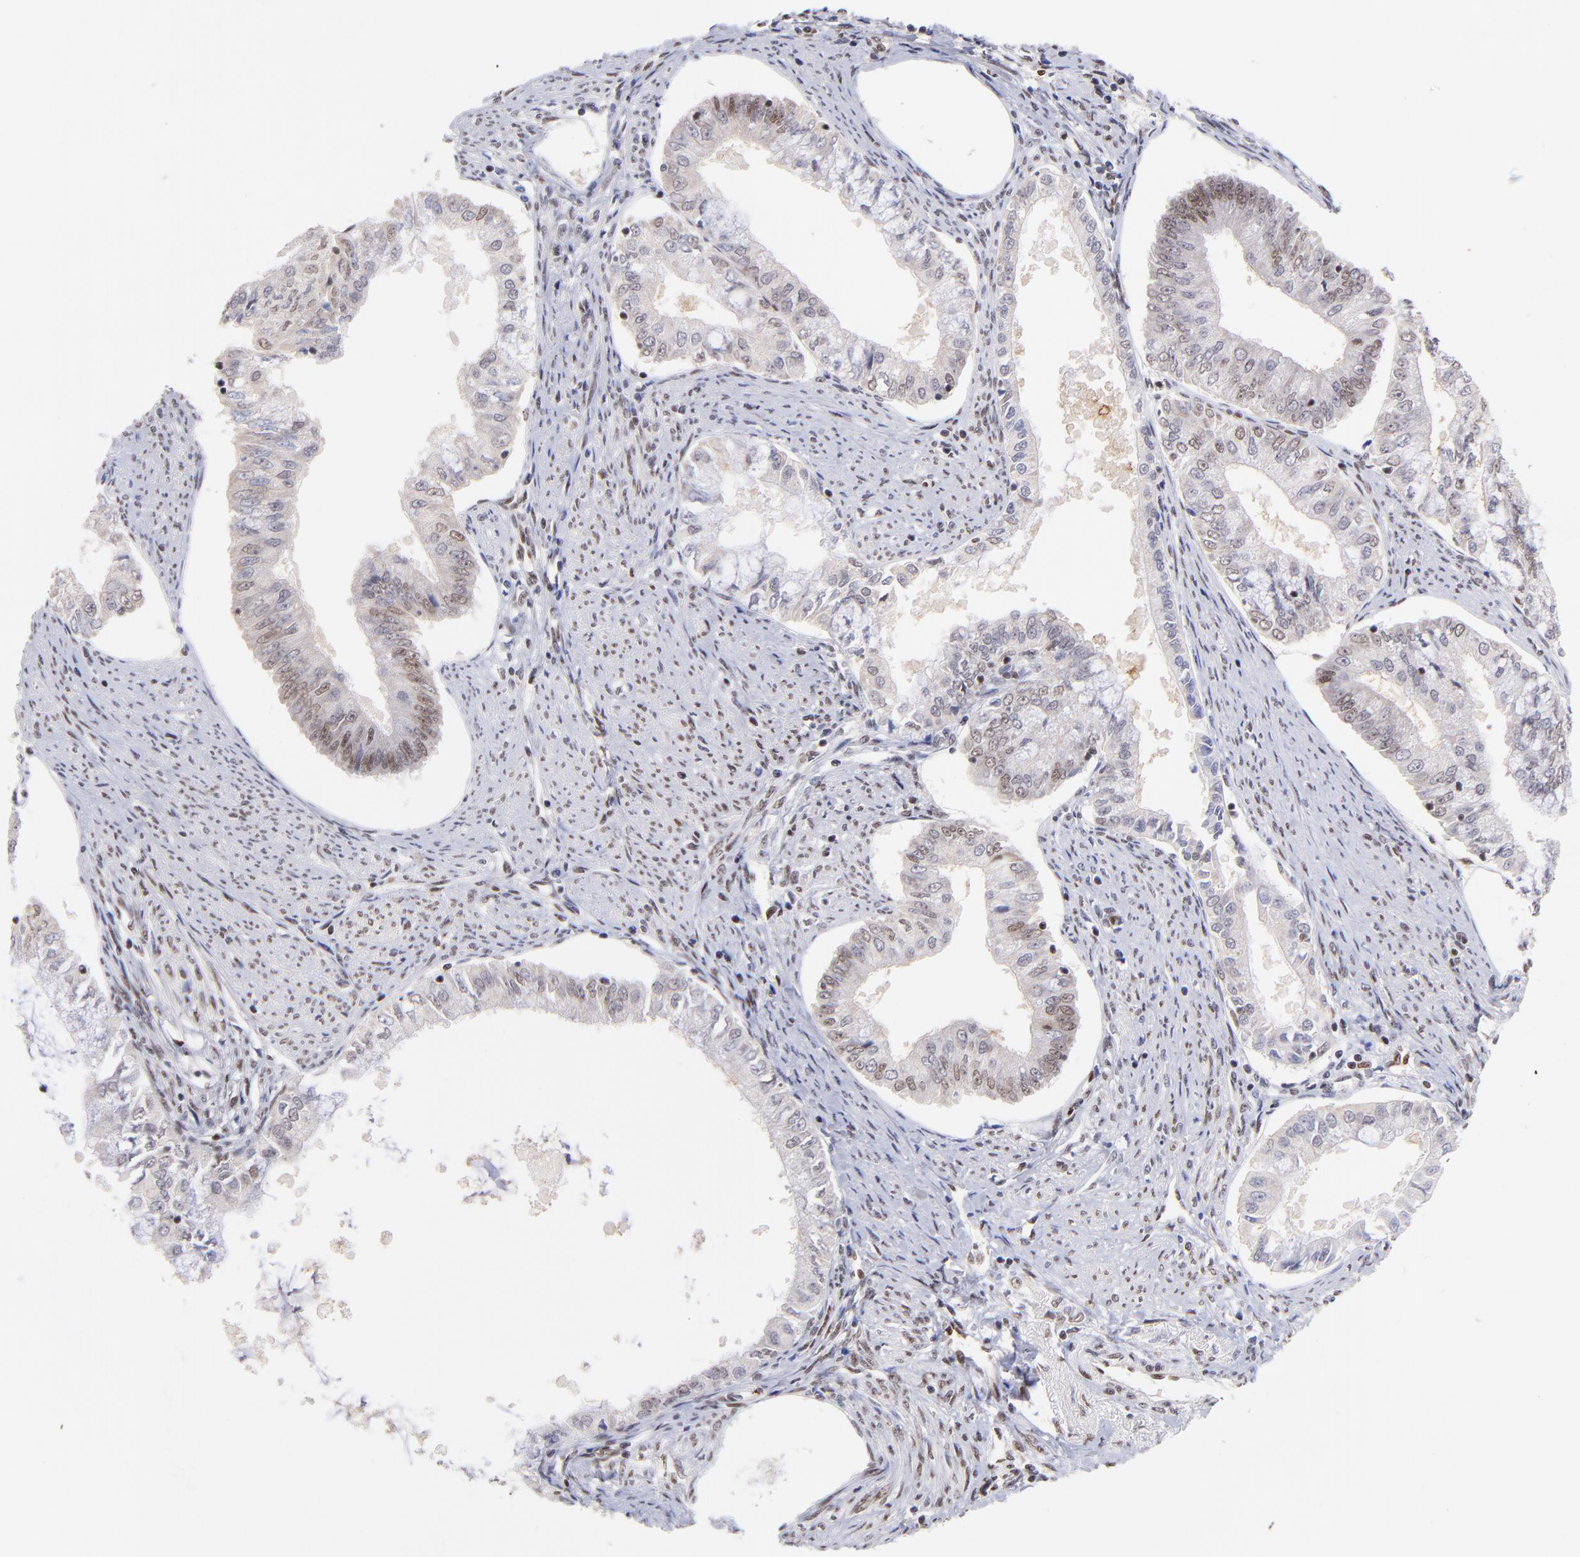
{"staining": {"intensity": "moderate", "quantity": "25%-75%", "location": "nuclear"}, "tissue": "endometrial cancer", "cell_type": "Tumor cells", "image_type": "cancer", "snomed": [{"axis": "morphology", "description": "Adenocarcinoma, NOS"}, {"axis": "topography", "description": "Endometrium"}], "caption": "A high-resolution micrograph shows immunohistochemistry (IHC) staining of endometrial adenocarcinoma, which displays moderate nuclear staining in about 25%-75% of tumor cells. The staining was performed using DAB, with brown indicating positive protein expression. Nuclei are stained blue with hematoxylin.", "gene": "MIDEAS", "patient": {"sex": "female", "age": 76}}